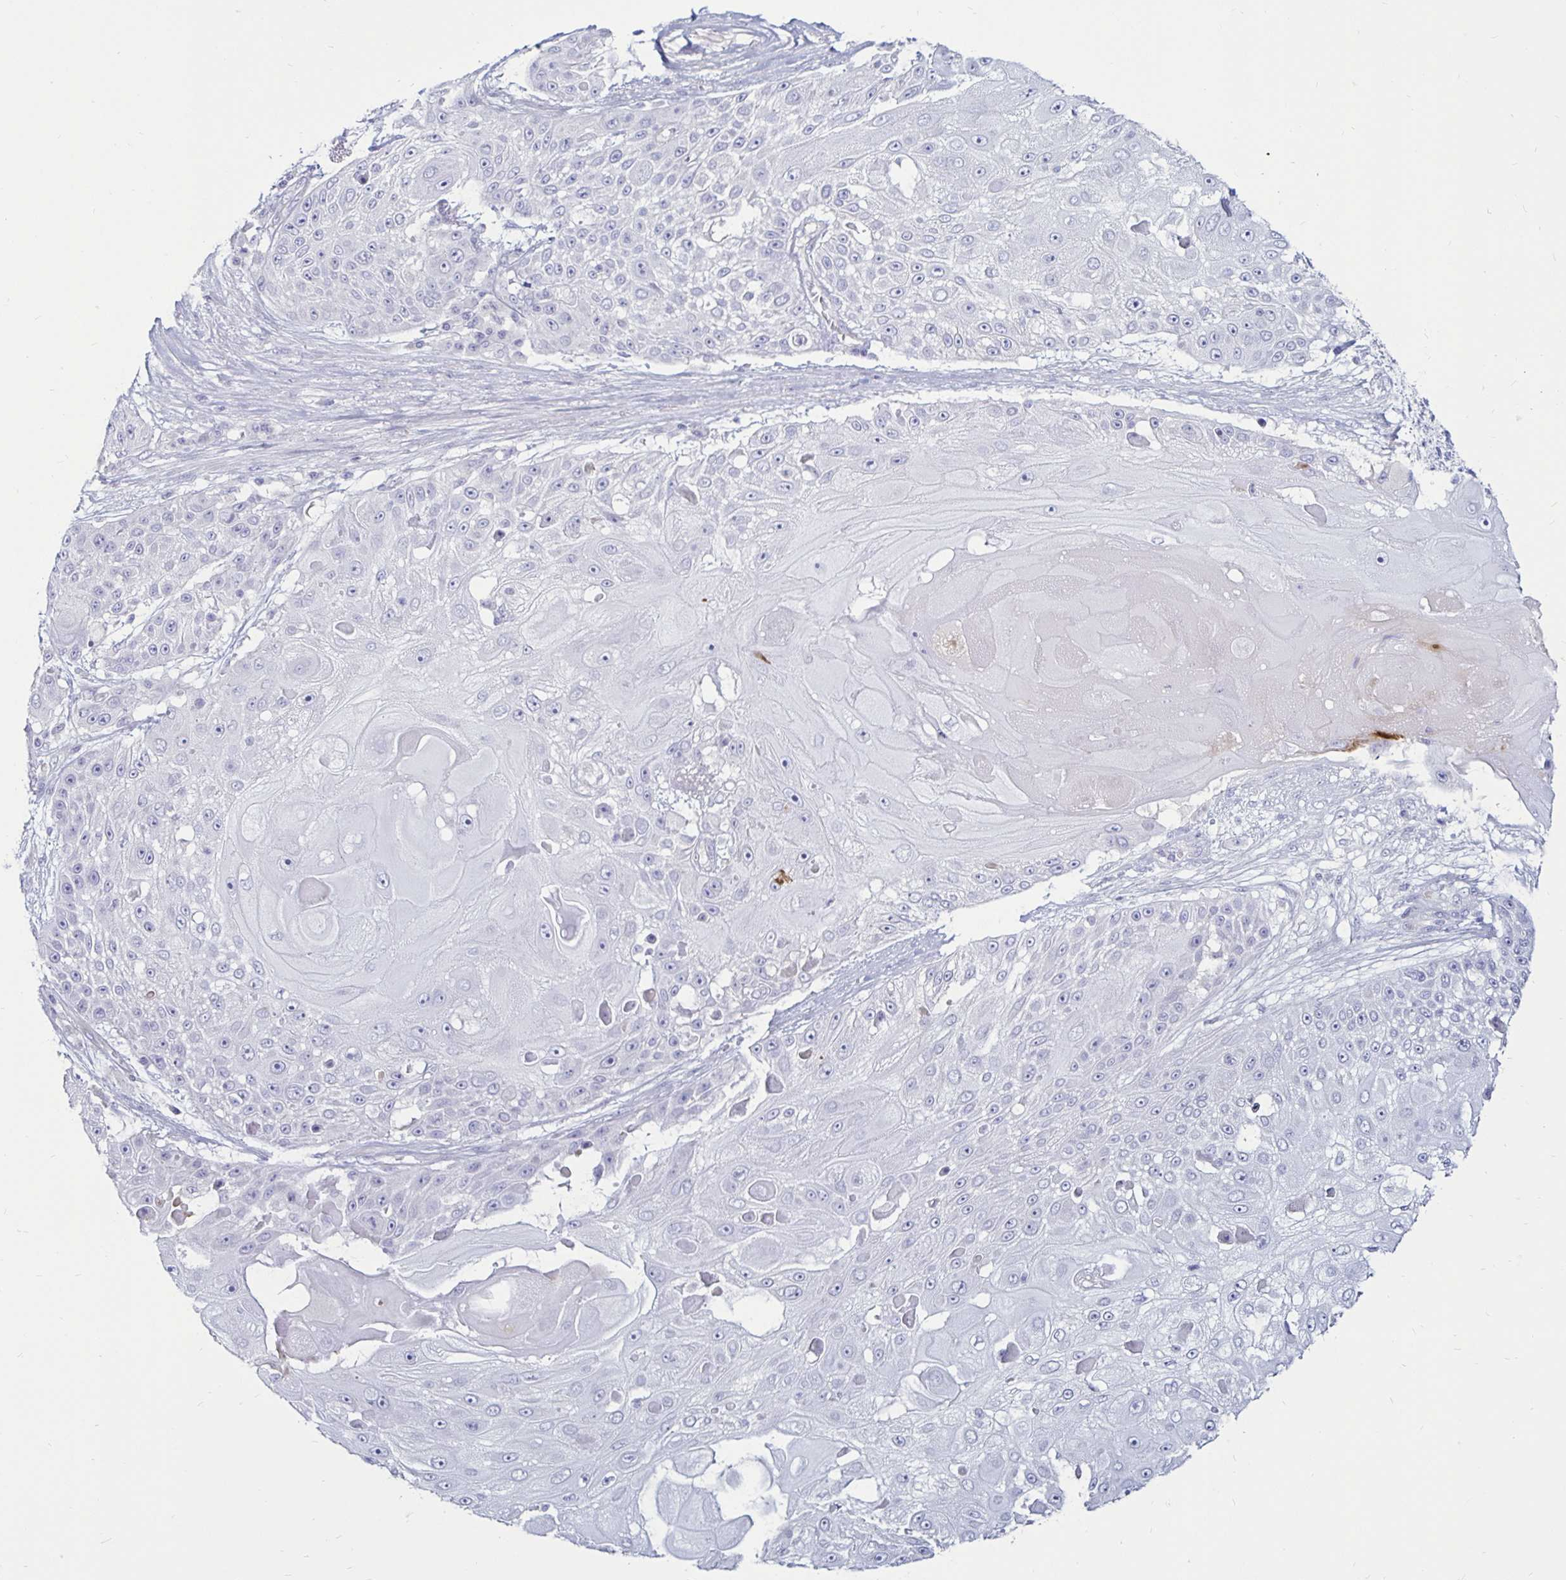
{"staining": {"intensity": "negative", "quantity": "none", "location": "none"}, "tissue": "skin cancer", "cell_type": "Tumor cells", "image_type": "cancer", "snomed": [{"axis": "morphology", "description": "Squamous cell carcinoma, NOS"}, {"axis": "topography", "description": "Skin"}], "caption": "Immunohistochemical staining of human squamous cell carcinoma (skin) exhibits no significant positivity in tumor cells.", "gene": "TIMP1", "patient": {"sex": "female", "age": 86}}